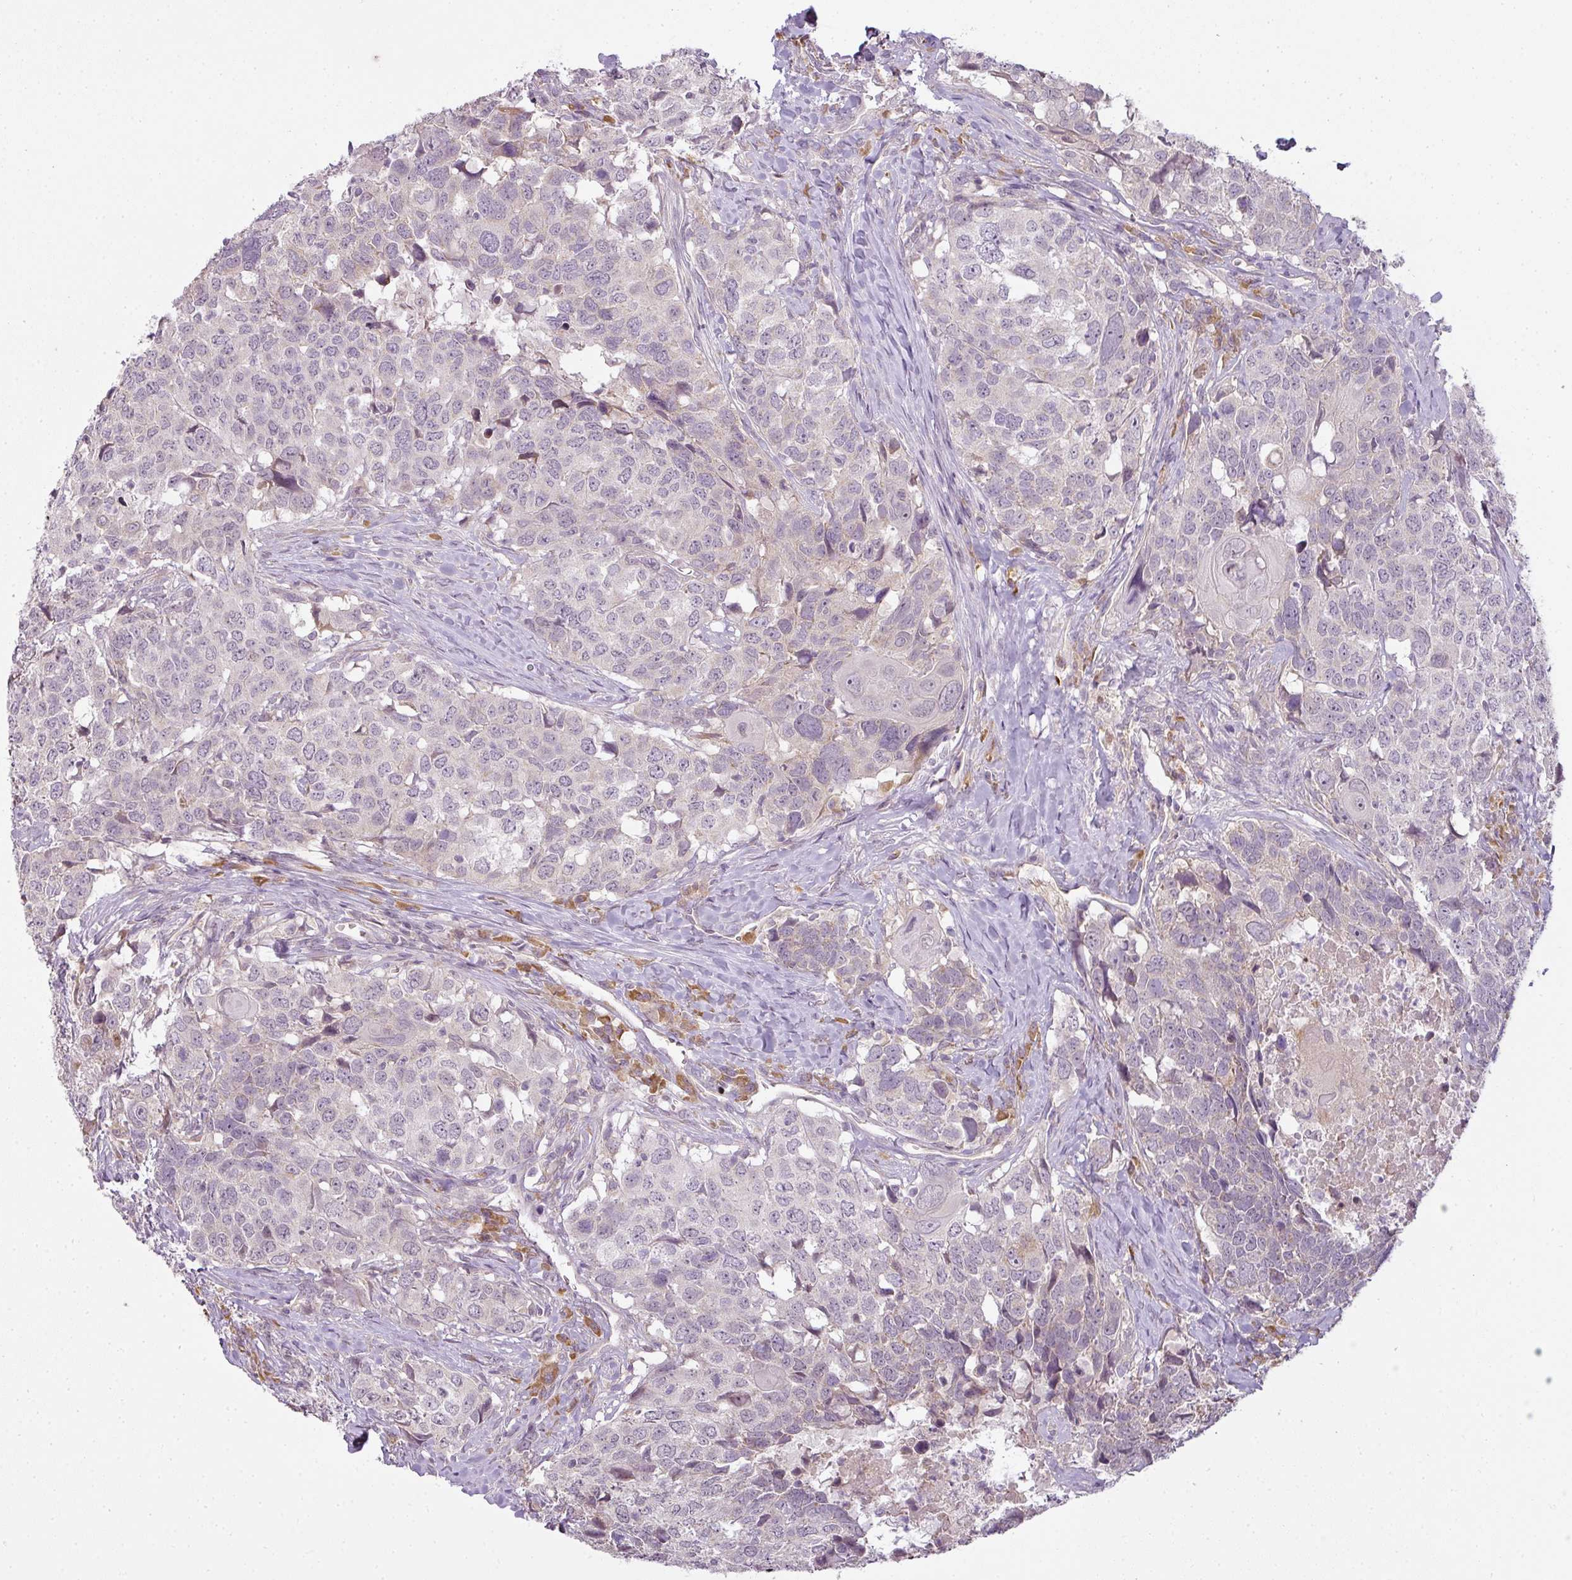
{"staining": {"intensity": "negative", "quantity": "none", "location": "none"}, "tissue": "head and neck cancer", "cell_type": "Tumor cells", "image_type": "cancer", "snomed": [{"axis": "morphology", "description": "Normal tissue, NOS"}, {"axis": "morphology", "description": "Squamous cell carcinoma, NOS"}, {"axis": "topography", "description": "Skeletal muscle"}, {"axis": "topography", "description": "Vascular tissue"}, {"axis": "topography", "description": "Peripheral nerve tissue"}, {"axis": "topography", "description": "Head-Neck"}], "caption": "The immunohistochemistry (IHC) photomicrograph has no significant positivity in tumor cells of head and neck cancer tissue. (DAB immunohistochemistry (IHC) visualized using brightfield microscopy, high magnification).", "gene": "LY75", "patient": {"sex": "male", "age": 66}}